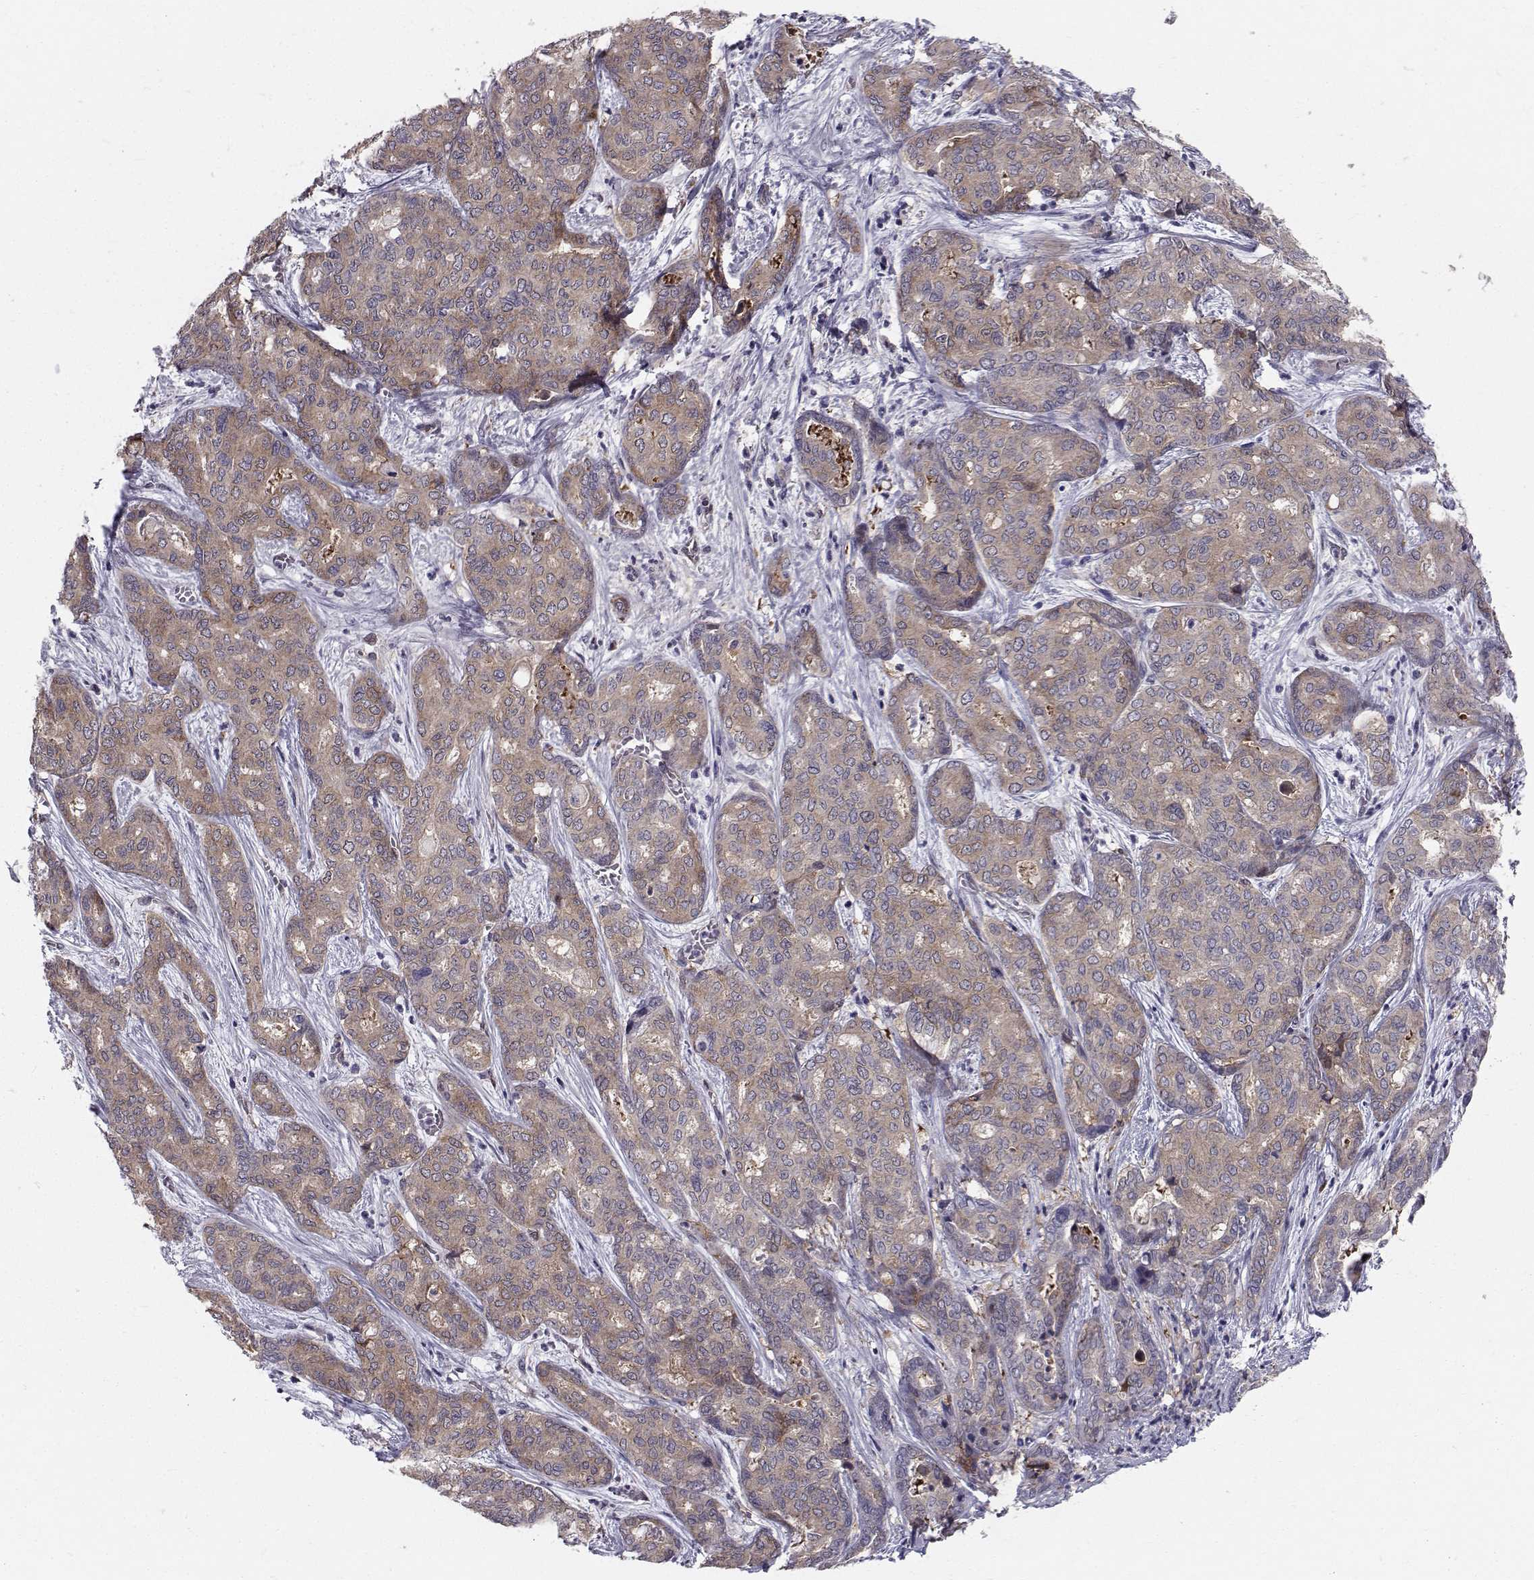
{"staining": {"intensity": "weak", "quantity": ">75%", "location": "cytoplasmic/membranous"}, "tissue": "liver cancer", "cell_type": "Tumor cells", "image_type": "cancer", "snomed": [{"axis": "morphology", "description": "Cholangiocarcinoma"}, {"axis": "topography", "description": "Liver"}], "caption": "Approximately >75% of tumor cells in liver cancer (cholangiocarcinoma) show weak cytoplasmic/membranous protein staining as visualized by brown immunohistochemical staining.", "gene": "HSP90AB1", "patient": {"sex": "female", "age": 64}}